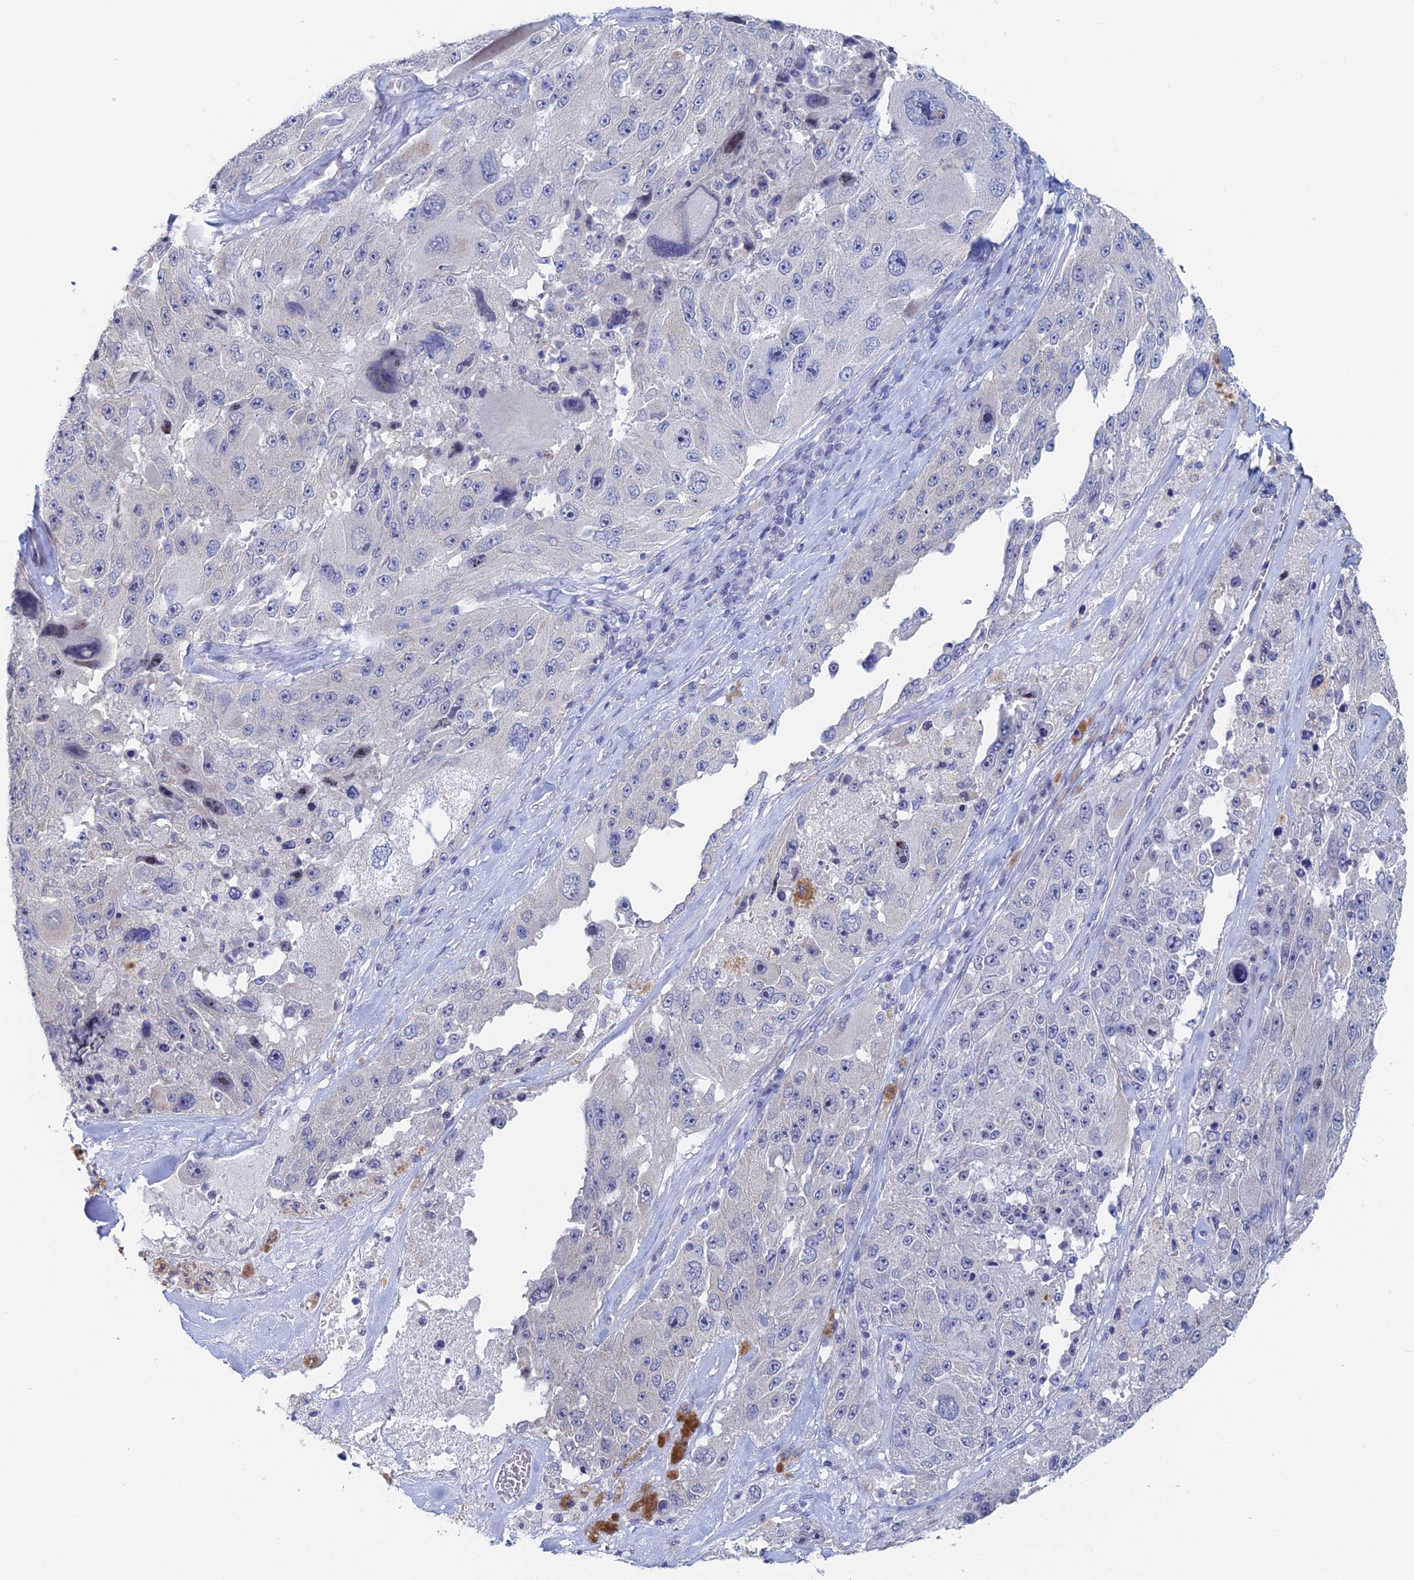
{"staining": {"intensity": "negative", "quantity": "none", "location": "none"}, "tissue": "melanoma", "cell_type": "Tumor cells", "image_type": "cancer", "snomed": [{"axis": "morphology", "description": "Malignant melanoma, Metastatic site"}, {"axis": "topography", "description": "Lymph node"}], "caption": "IHC of human melanoma demonstrates no positivity in tumor cells.", "gene": "GMNC", "patient": {"sex": "male", "age": 62}}